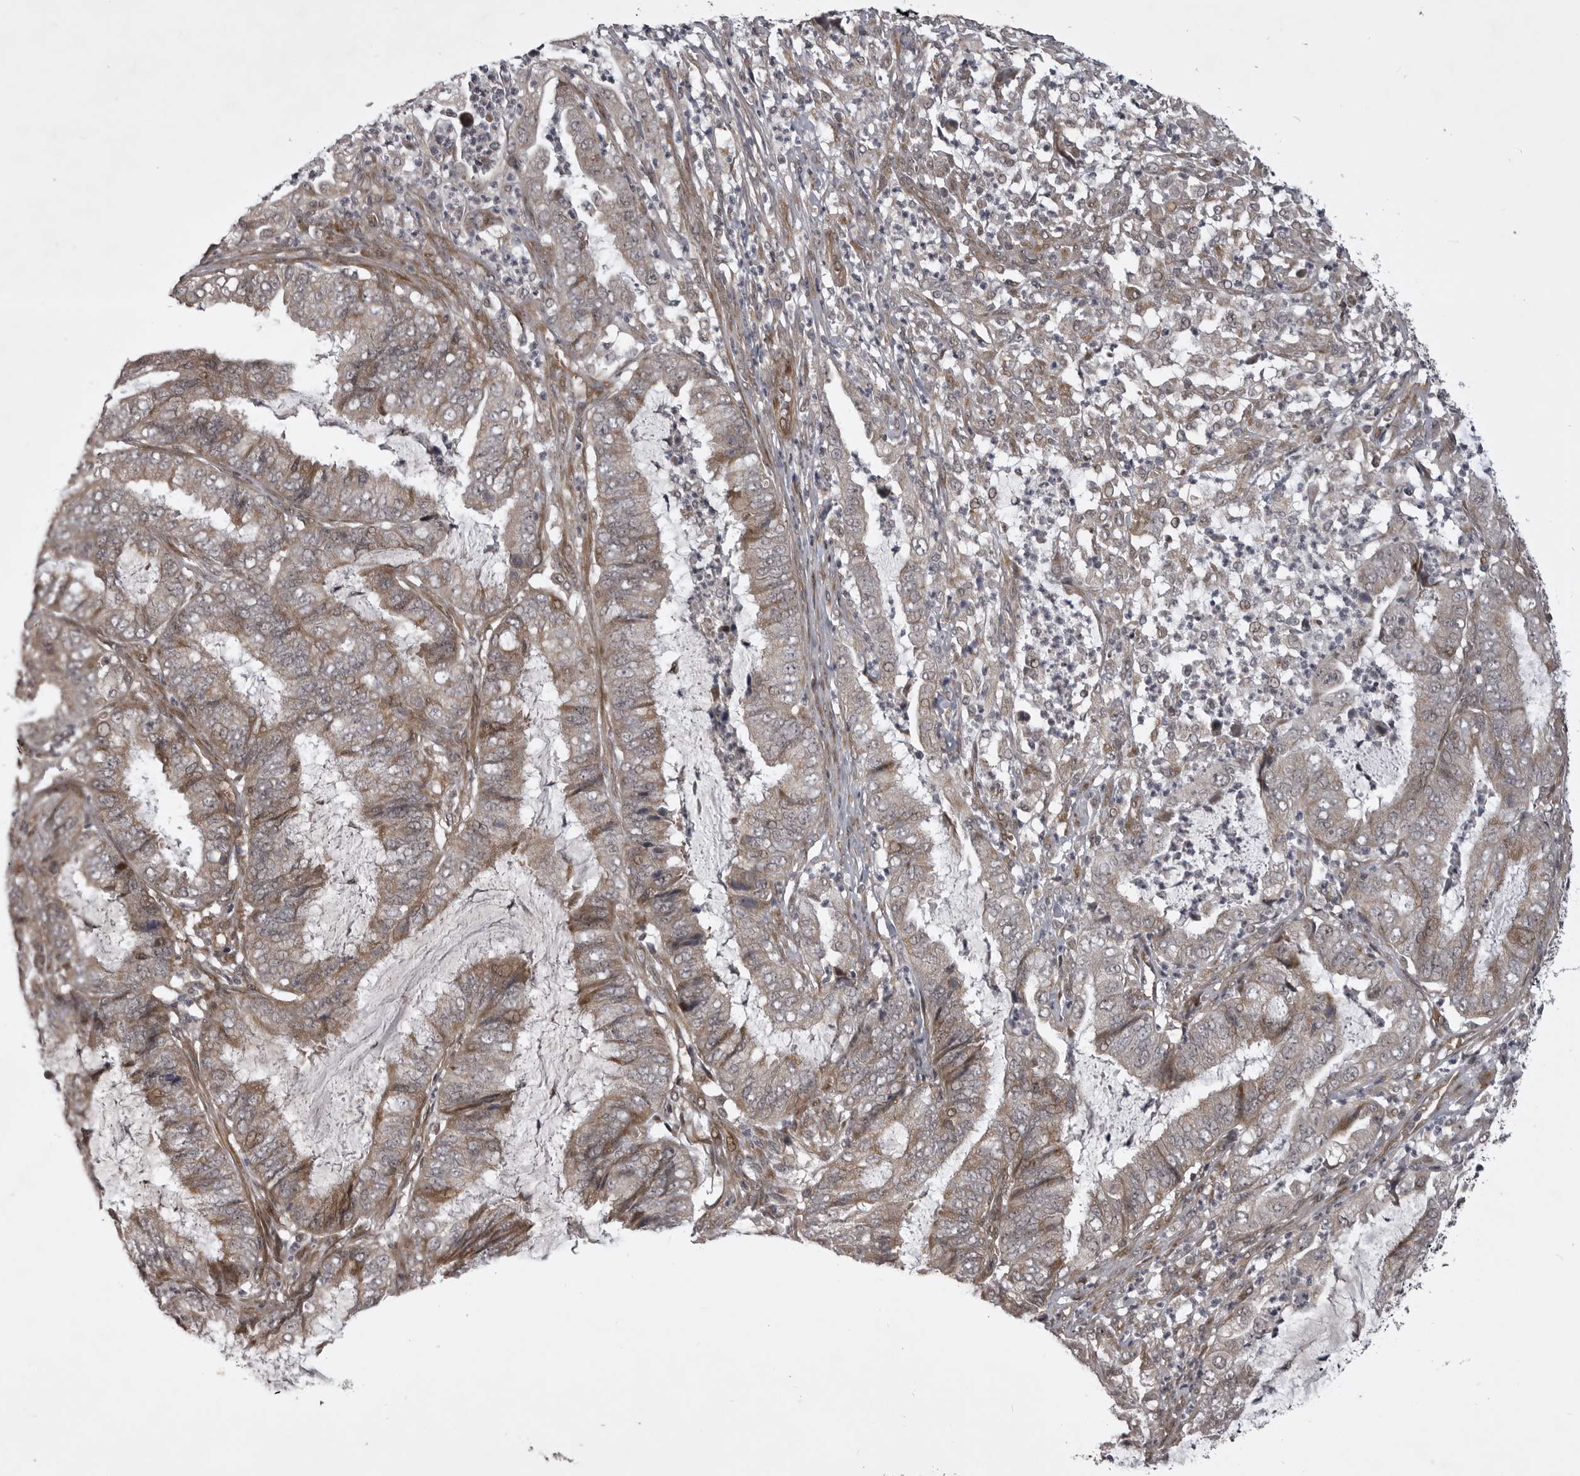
{"staining": {"intensity": "weak", "quantity": ">75%", "location": "cytoplasmic/membranous"}, "tissue": "endometrial cancer", "cell_type": "Tumor cells", "image_type": "cancer", "snomed": [{"axis": "morphology", "description": "Adenocarcinoma, NOS"}, {"axis": "topography", "description": "Endometrium"}], "caption": "Tumor cells demonstrate weak cytoplasmic/membranous positivity in approximately >75% of cells in endometrial cancer (adenocarcinoma). Nuclei are stained in blue.", "gene": "SNX16", "patient": {"sex": "female", "age": 49}}